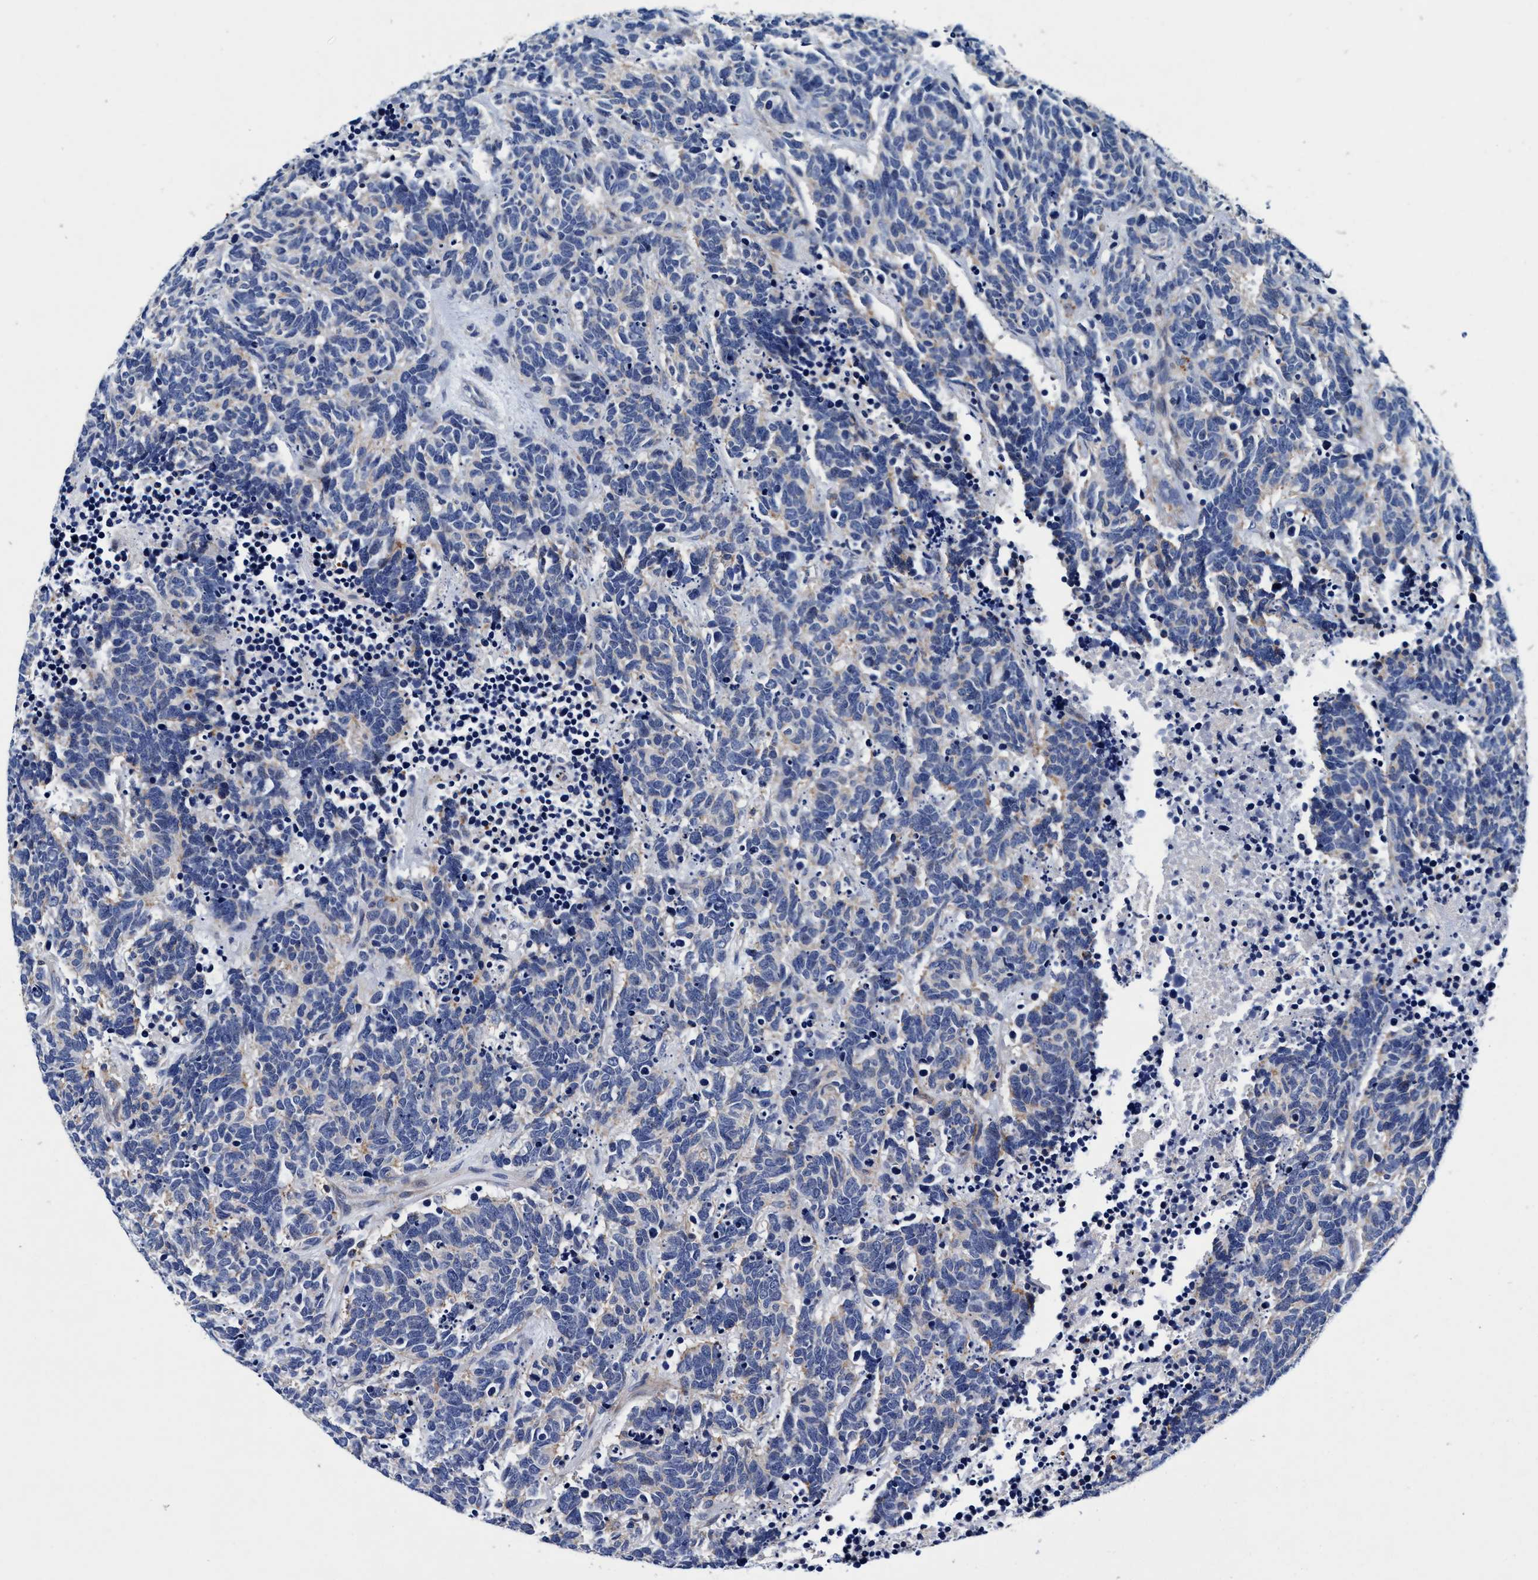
{"staining": {"intensity": "weak", "quantity": "<25%", "location": "cytoplasmic/membranous"}, "tissue": "carcinoid", "cell_type": "Tumor cells", "image_type": "cancer", "snomed": [{"axis": "morphology", "description": "Carcinoma, NOS"}, {"axis": "morphology", "description": "Carcinoid, malignant, NOS"}, {"axis": "topography", "description": "Urinary bladder"}], "caption": "The photomicrograph demonstrates no staining of tumor cells in carcinoma. Nuclei are stained in blue.", "gene": "RNF208", "patient": {"sex": "male", "age": 57}}